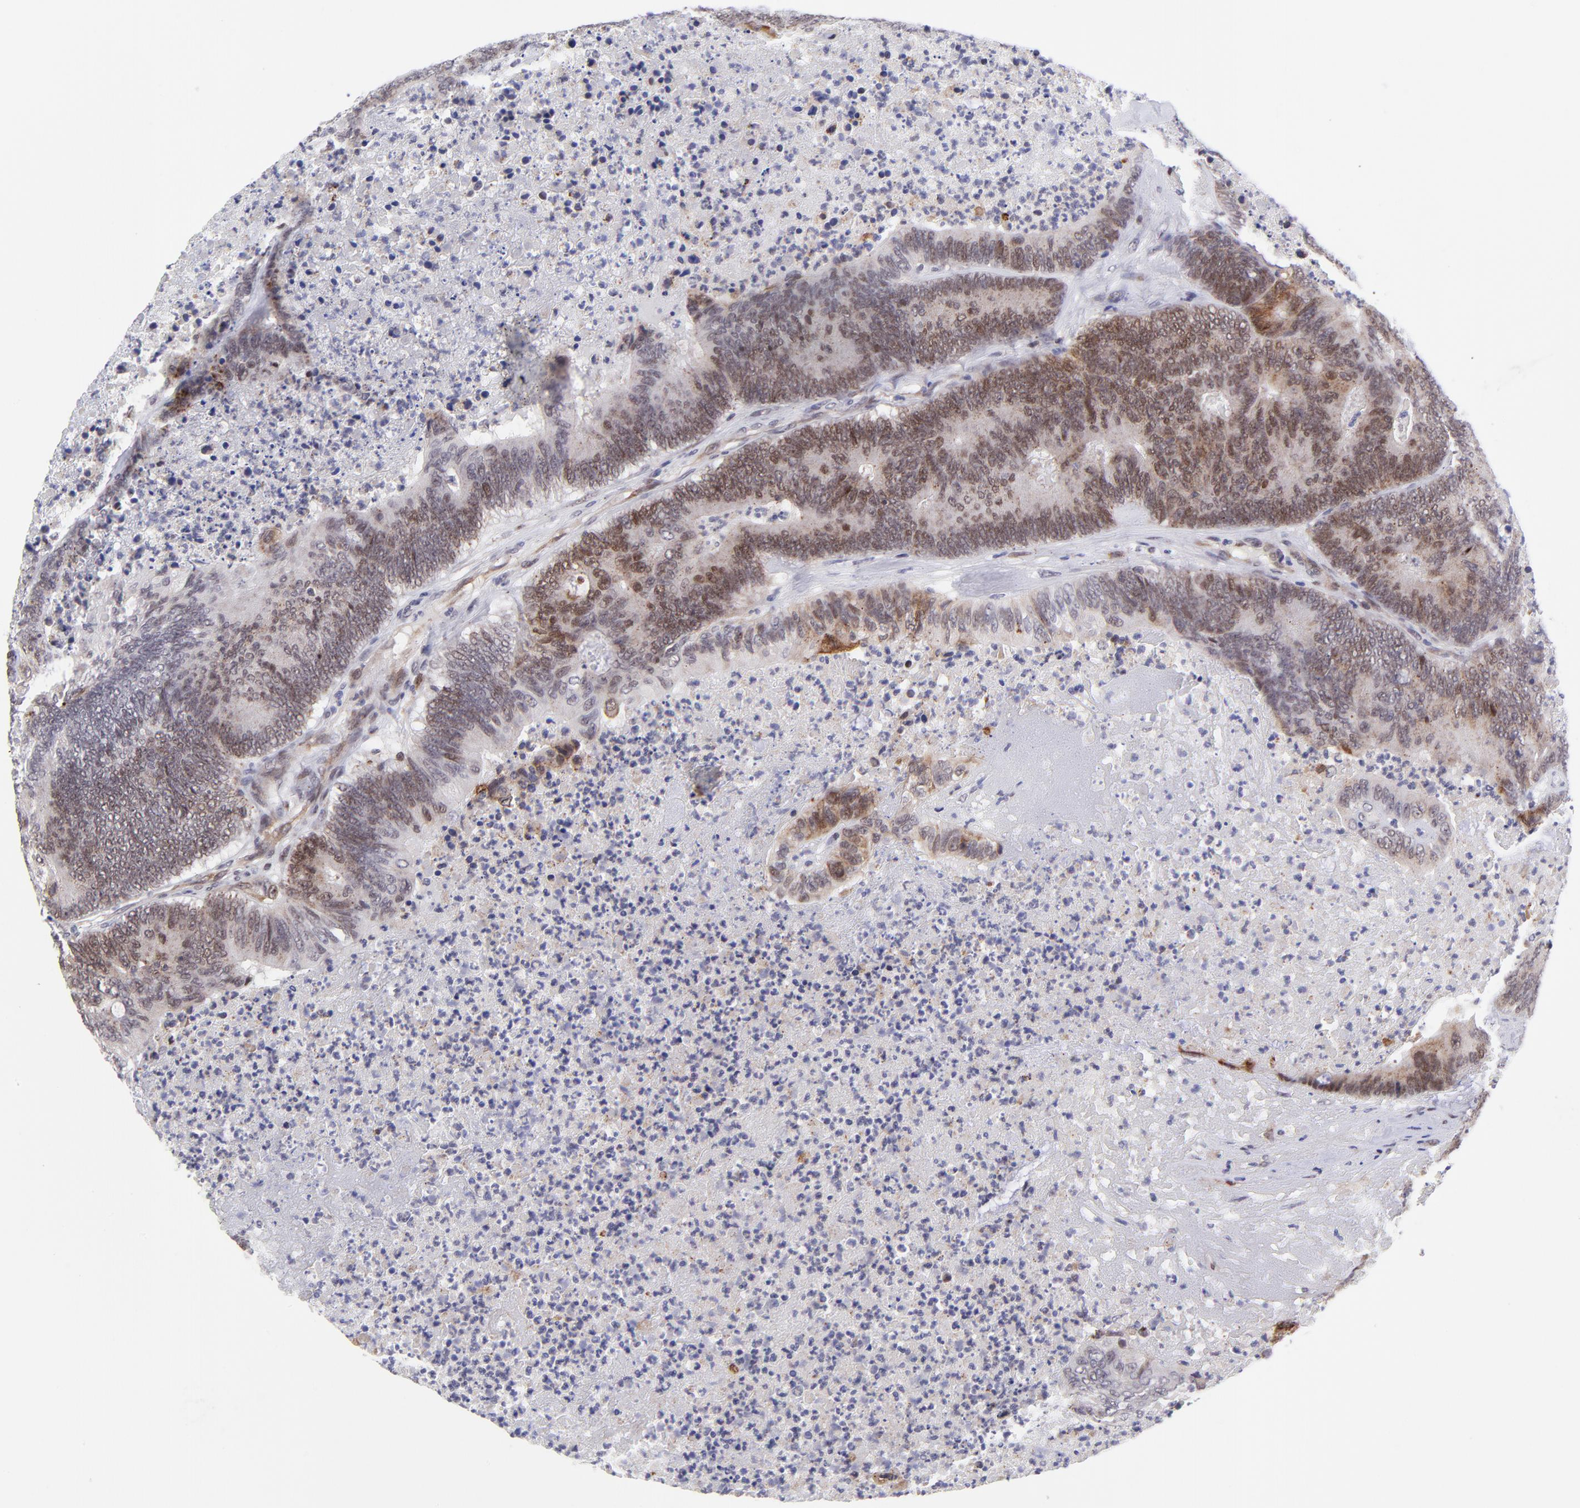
{"staining": {"intensity": "moderate", "quantity": "25%-75%", "location": "nuclear"}, "tissue": "colorectal cancer", "cell_type": "Tumor cells", "image_type": "cancer", "snomed": [{"axis": "morphology", "description": "Adenocarcinoma, NOS"}, {"axis": "topography", "description": "Colon"}], "caption": "Colorectal cancer stained with a brown dye displays moderate nuclear positive expression in about 25%-75% of tumor cells.", "gene": "SOX6", "patient": {"sex": "male", "age": 65}}